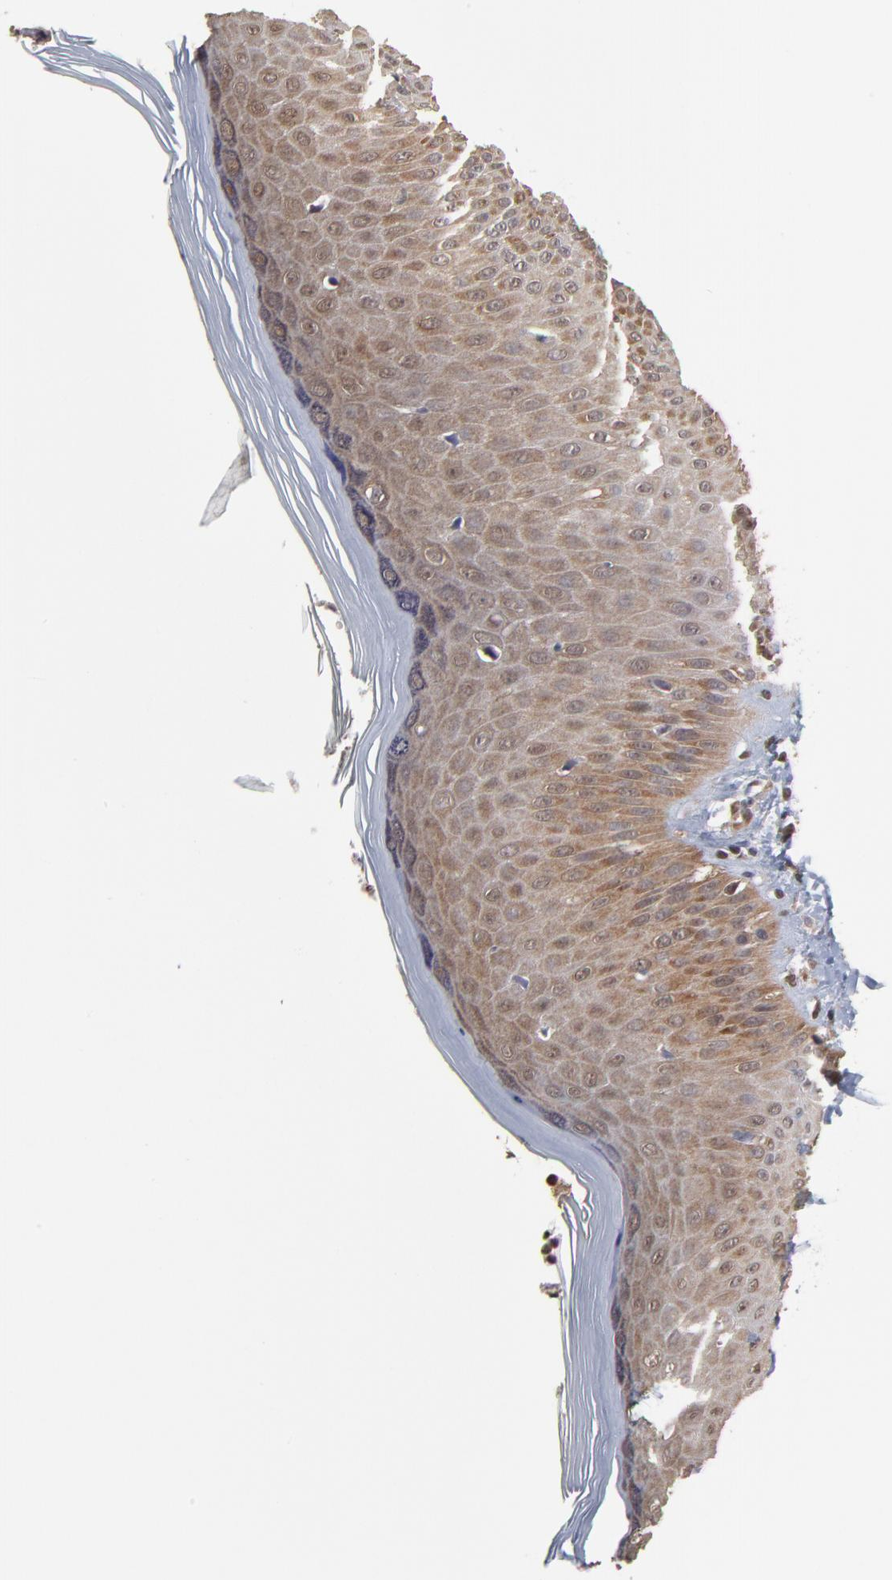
{"staining": {"intensity": "weak", "quantity": ">75%", "location": "cytoplasmic/membranous"}, "tissue": "skin", "cell_type": "Epidermal cells", "image_type": "normal", "snomed": [{"axis": "morphology", "description": "Normal tissue, NOS"}, {"axis": "morphology", "description": "Inflammation, NOS"}, {"axis": "topography", "description": "Soft tissue"}, {"axis": "topography", "description": "Anal"}], "caption": "Unremarkable skin was stained to show a protein in brown. There is low levels of weak cytoplasmic/membranous staining in about >75% of epidermal cells.", "gene": "CCT2", "patient": {"sex": "female", "age": 15}}